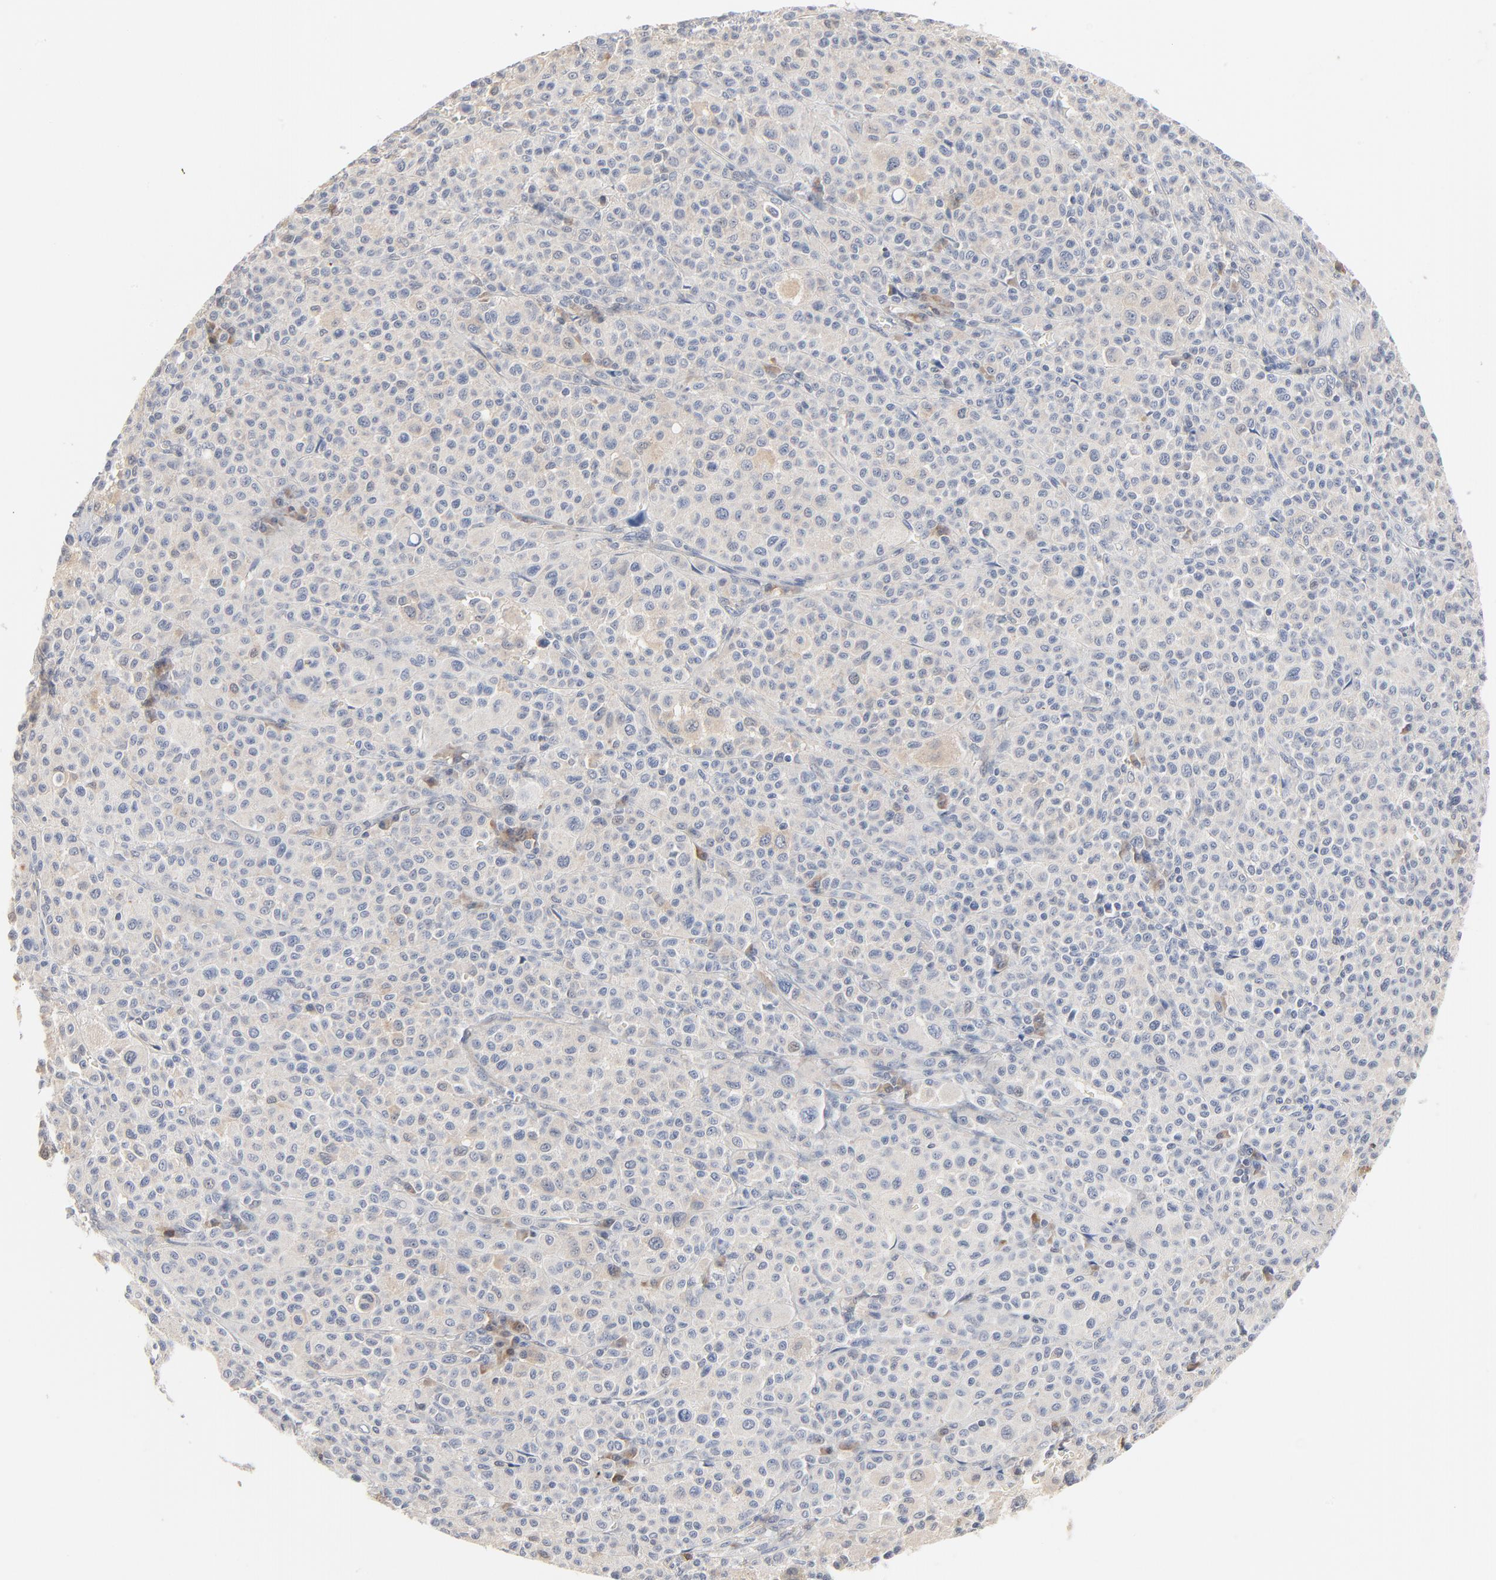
{"staining": {"intensity": "weak", "quantity": "<25%", "location": "cytoplasmic/membranous"}, "tissue": "melanoma", "cell_type": "Tumor cells", "image_type": "cancer", "snomed": [{"axis": "morphology", "description": "Malignant melanoma, Metastatic site"}, {"axis": "topography", "description": "Skin"}], "caption": "High magnification brightfield microscopy of malignant melanoma (metastatic site) stained with DAB (3,3'-diaminobenzidine) (brown) and counterstained with hematoxylin (blue): tumor cells show no significant positivity.", "gene": "EPCAM", "patient": {"sex": "female", "age": 74}}